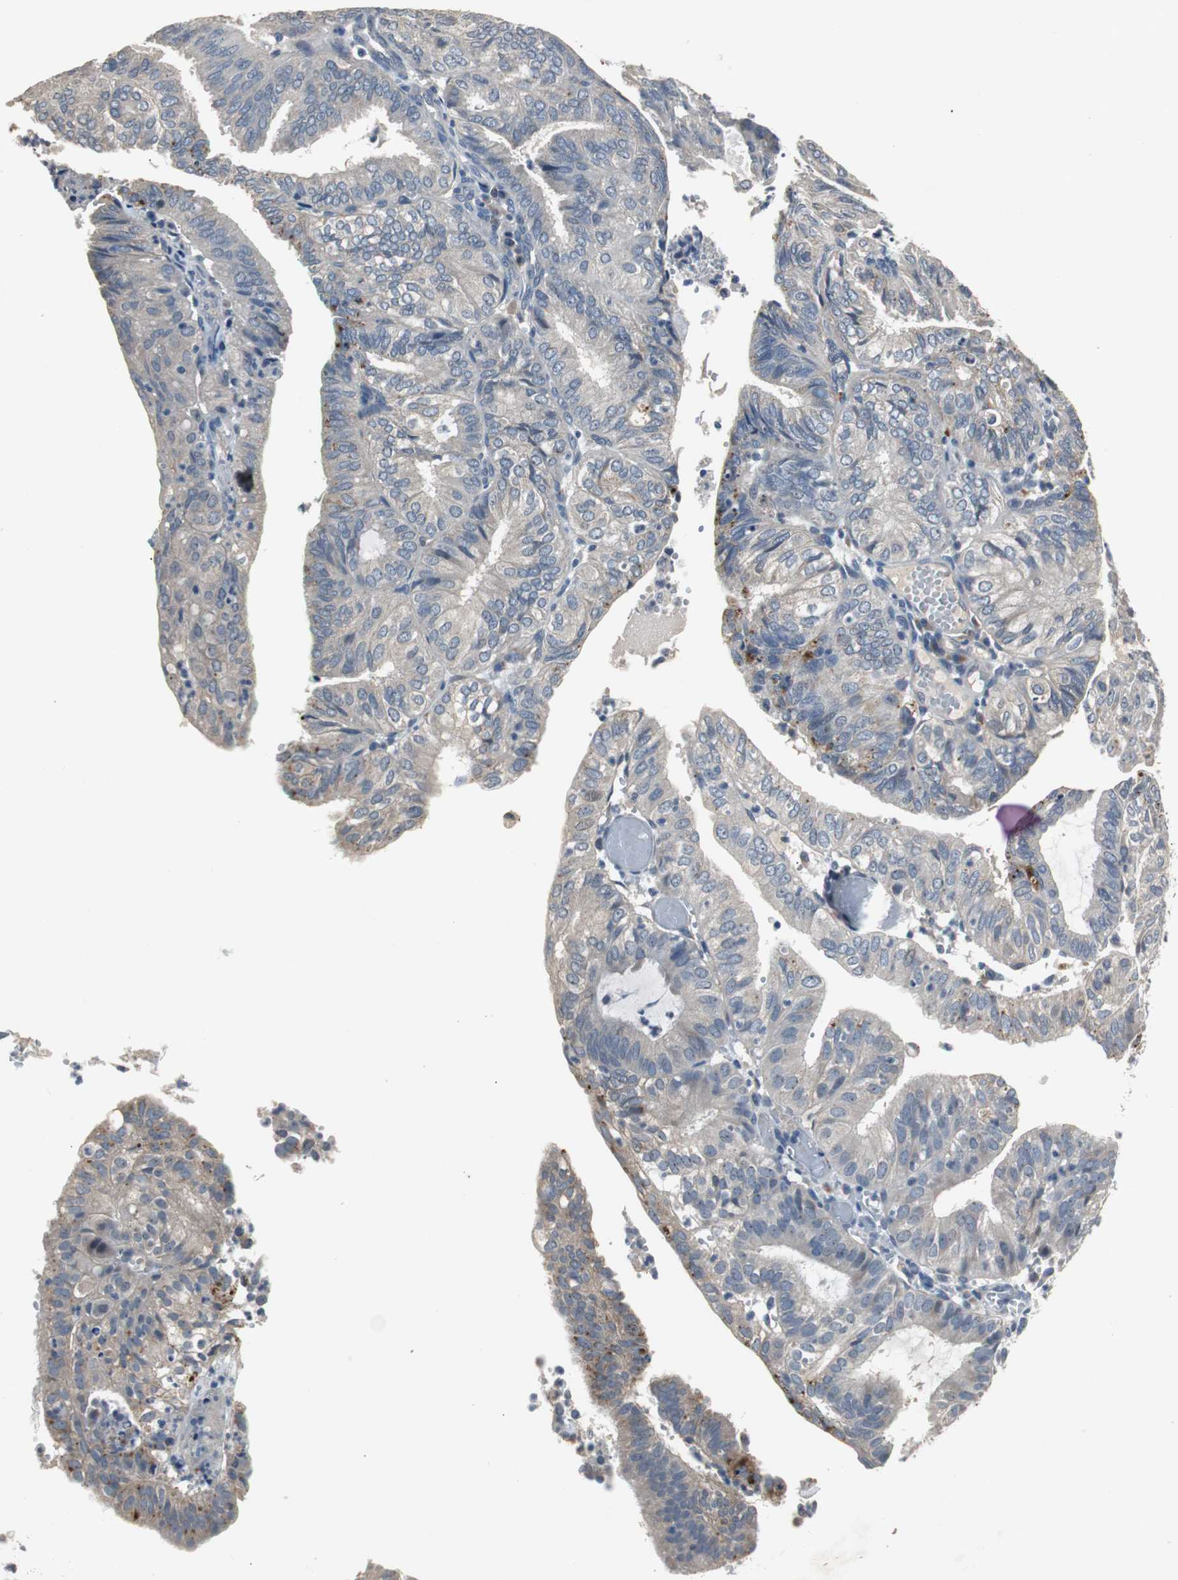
{"staining": {"intensity": "moderate", "quantity": "<25%", "location": "cytoplasmic/membranous"}, "tissue": "endometrial cancer", "cell_type": "Tumor cells", "image_type": "cancer", "snomed": [{"axis": "morphology", "description": "Adenocarcinoma, NOS"}, {"axis": "topography", "description": "Uterus"}], "caption": "Human endometrial cancer stained with a protein marker exhibits moderate staining in tumor cells.", "gene": "PCYT1B", "patient": {"sex": "female", "age": 60}}